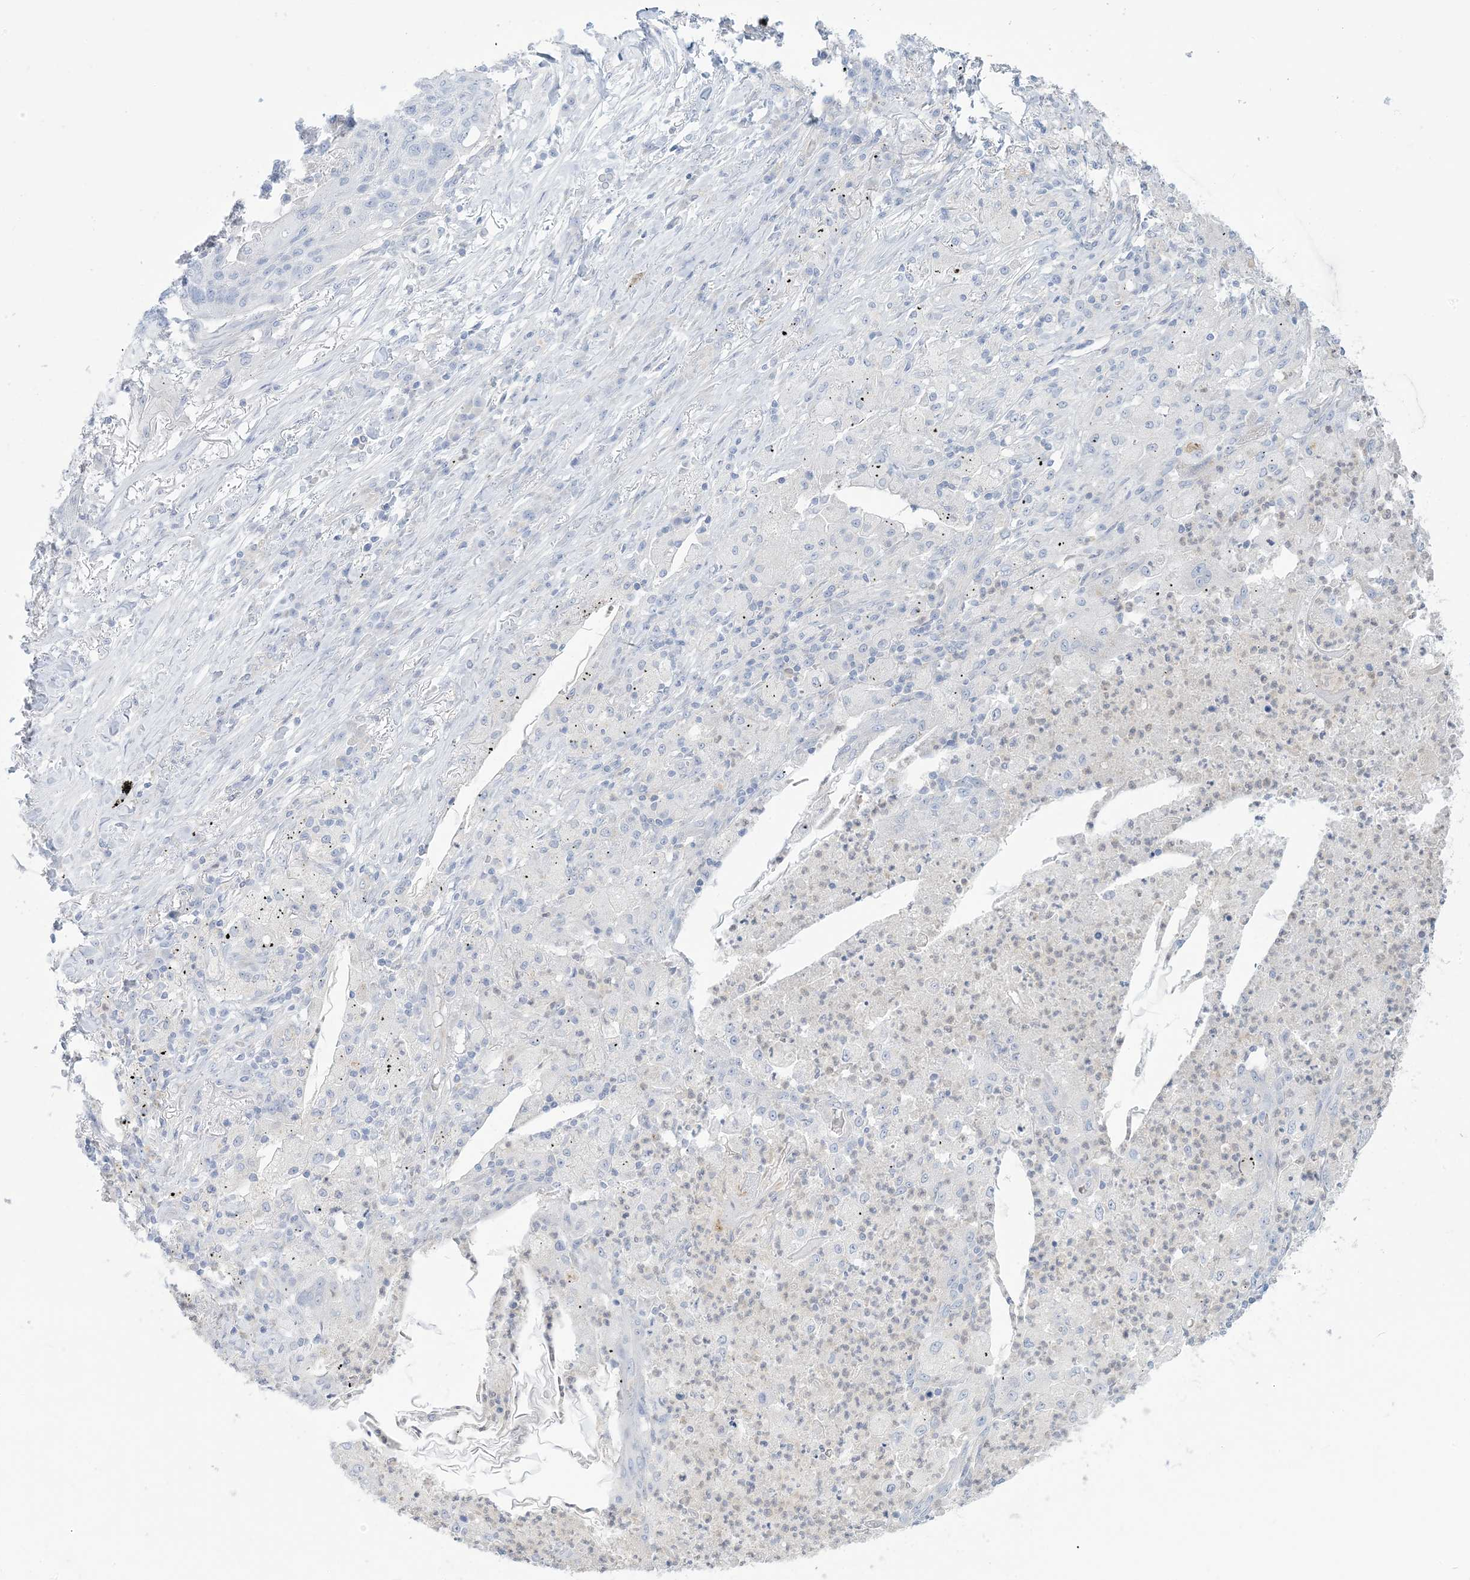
{"staining": {"intensity": "negative", "quantity": "none", "location": "none"}, "tissue": "lung cancer", "cell_type": "Tumor cells", "image_type": "cancer", "snomed": [{"axis": "morphology", "description": "Squamous cell carcinoma, NOS"}, {"axis": "topography", "description": "Lung"}], "caption": "Tumor cells are negative for brown protein staining in lung squamous cell carcinoma.", "gene": "MTHFD2L", "patient": {"sex": "female", "age": 63}}